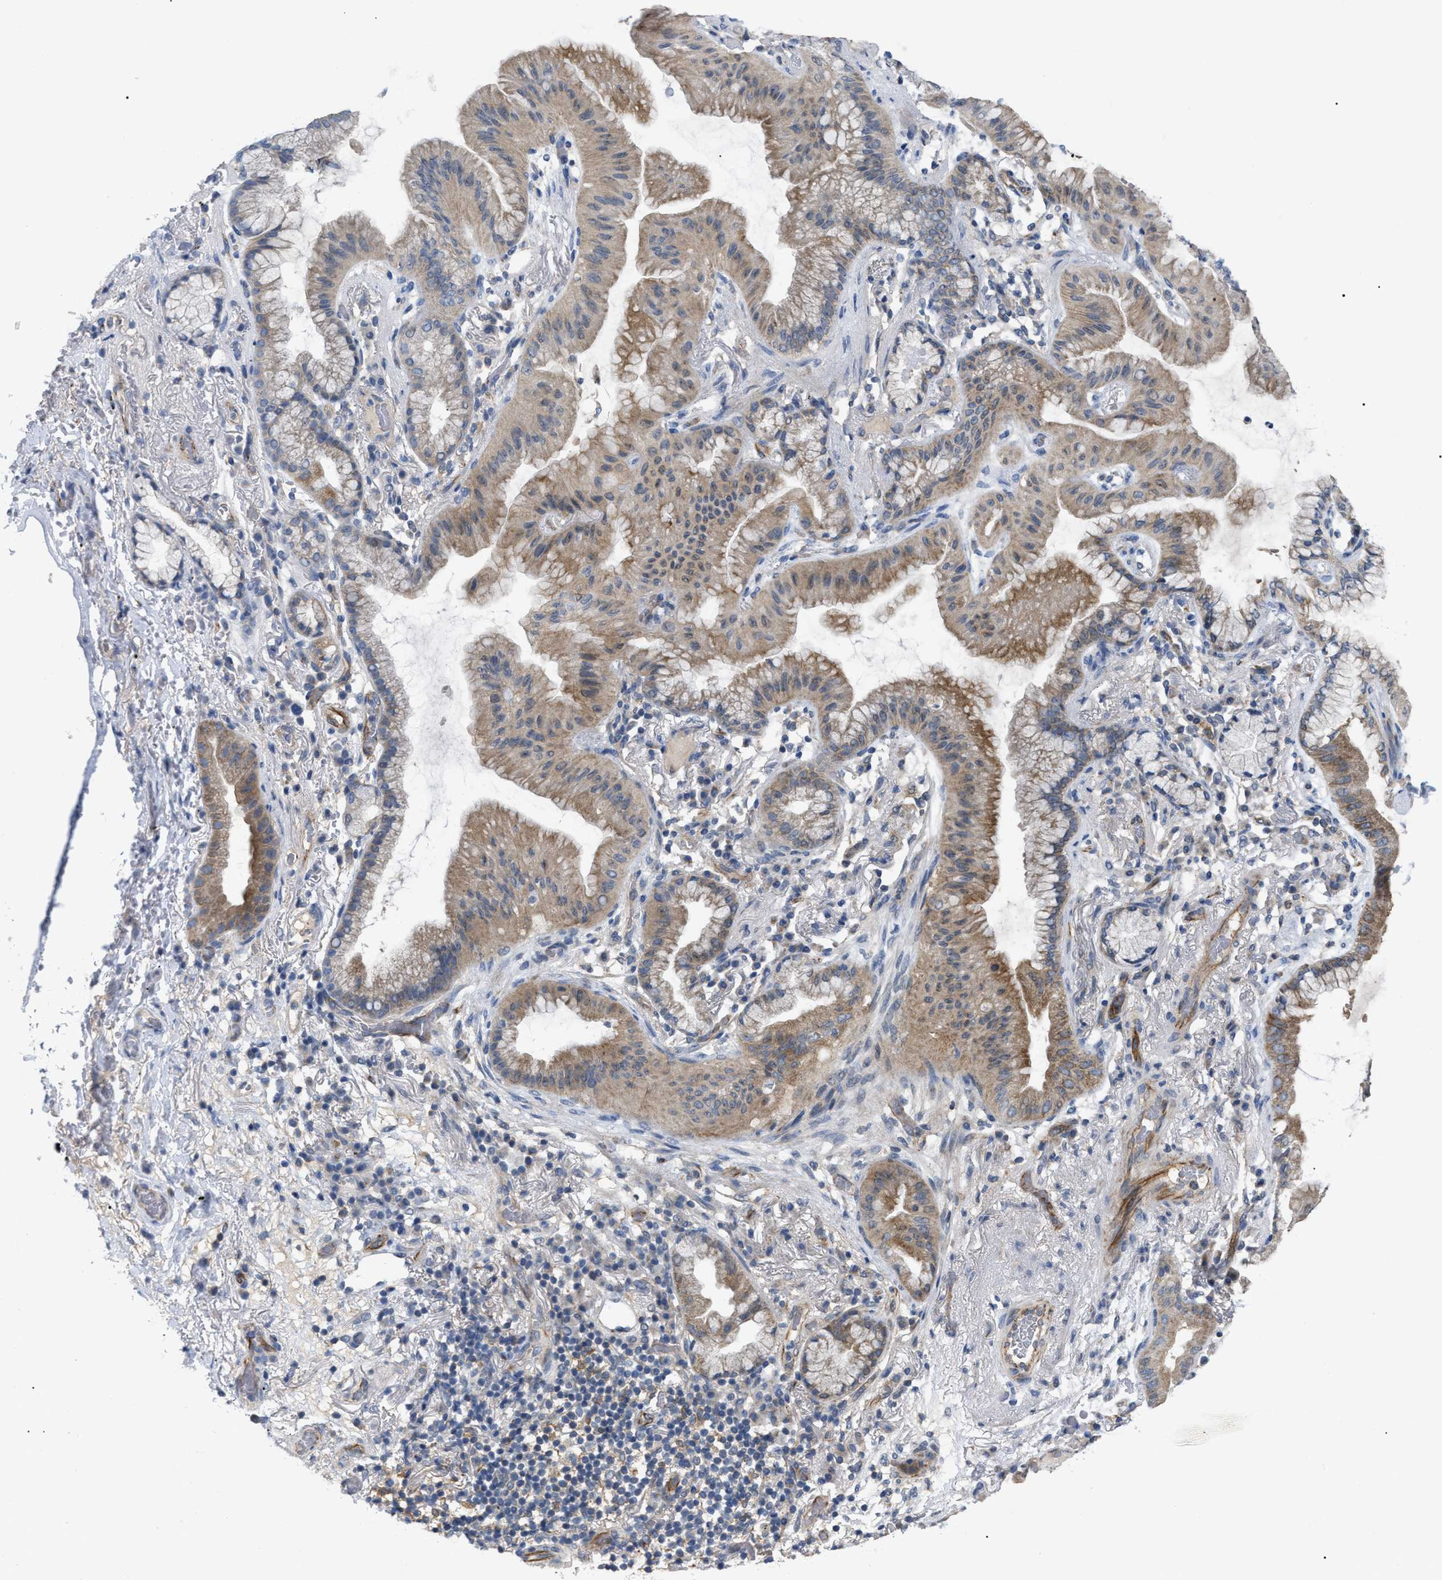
{"staining": {"intensity": "moderate", "quantity": ">75%", "location": "cytoplasmic/membranous"}, "tissue": "lung cancer", "cell_type": "Tumor cells", "image_type": "cancer", "snomed": [{"axis": "morphology", "description": "Normal tissue, NOS"}, {"axis": "morphology", "description": "Adenocarcinoma, NOS"}, {"axis": "topography", "description": "Bronchus"}, {"axis": "topography", "description": "Lung"}], "caption": "Lung cancer stained with a protein marker reveals moderate staining in tumor cells.", "gene": "DHX58", "patient": {"sex": "female", "age": 70}}